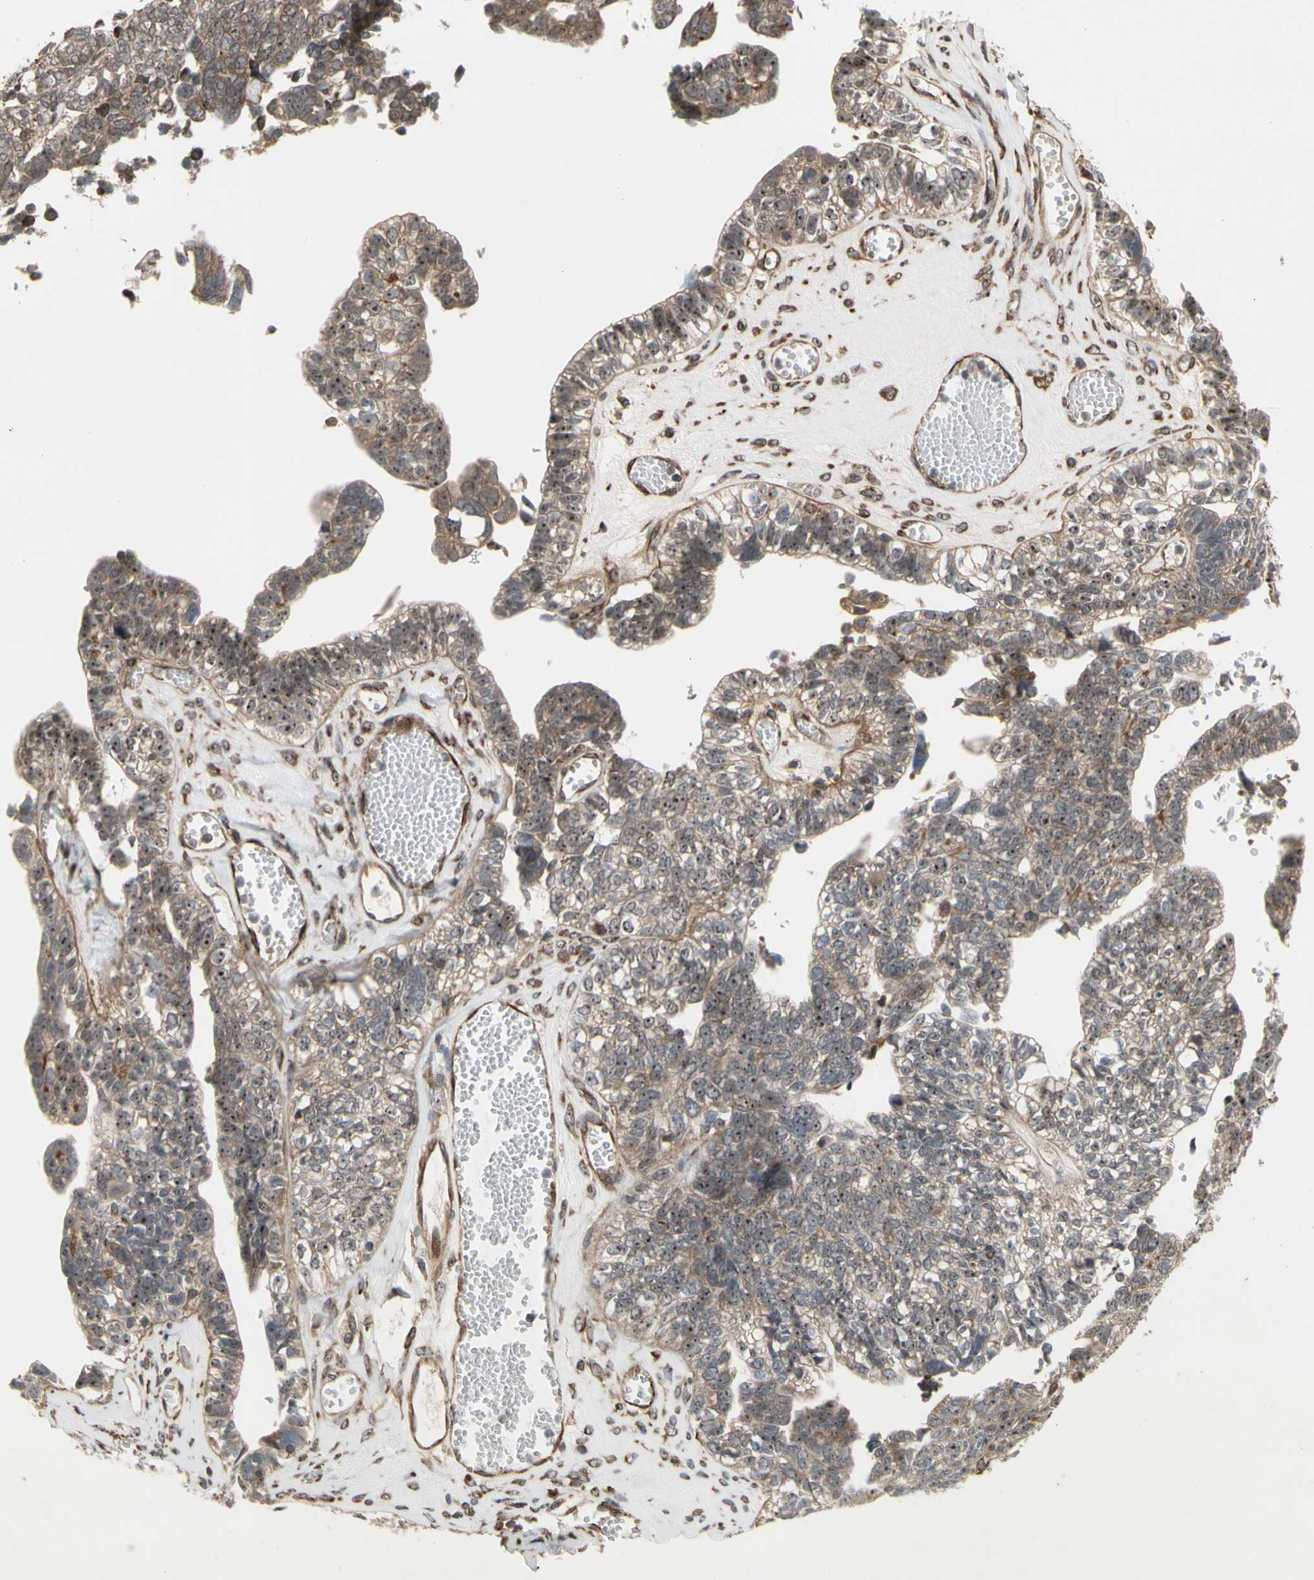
{"staining": {"intensity": "moderate", "quantity": ">75%", "location": "cytoplasmic/membranous,nuclear"}, "tissue": "ovarian cancer", "cell_type": "Tumor cells", "image_type": "cancer", "snomed": [{"axis": "morphology", "description": "Cystadenocarcinoma, serous, NOS"}, {"axis": "topography", "description": "Ovary"}], "caption": "A micrograph showing moderate cytoplasmic/membranous and nuclear positivity in approximately >75% of tumor cells in ovarian cancer, as visualized by brown immunohistochemical staining.", "gene": "SLC39A9", "patient": {"sex": "female", "age": 79}}